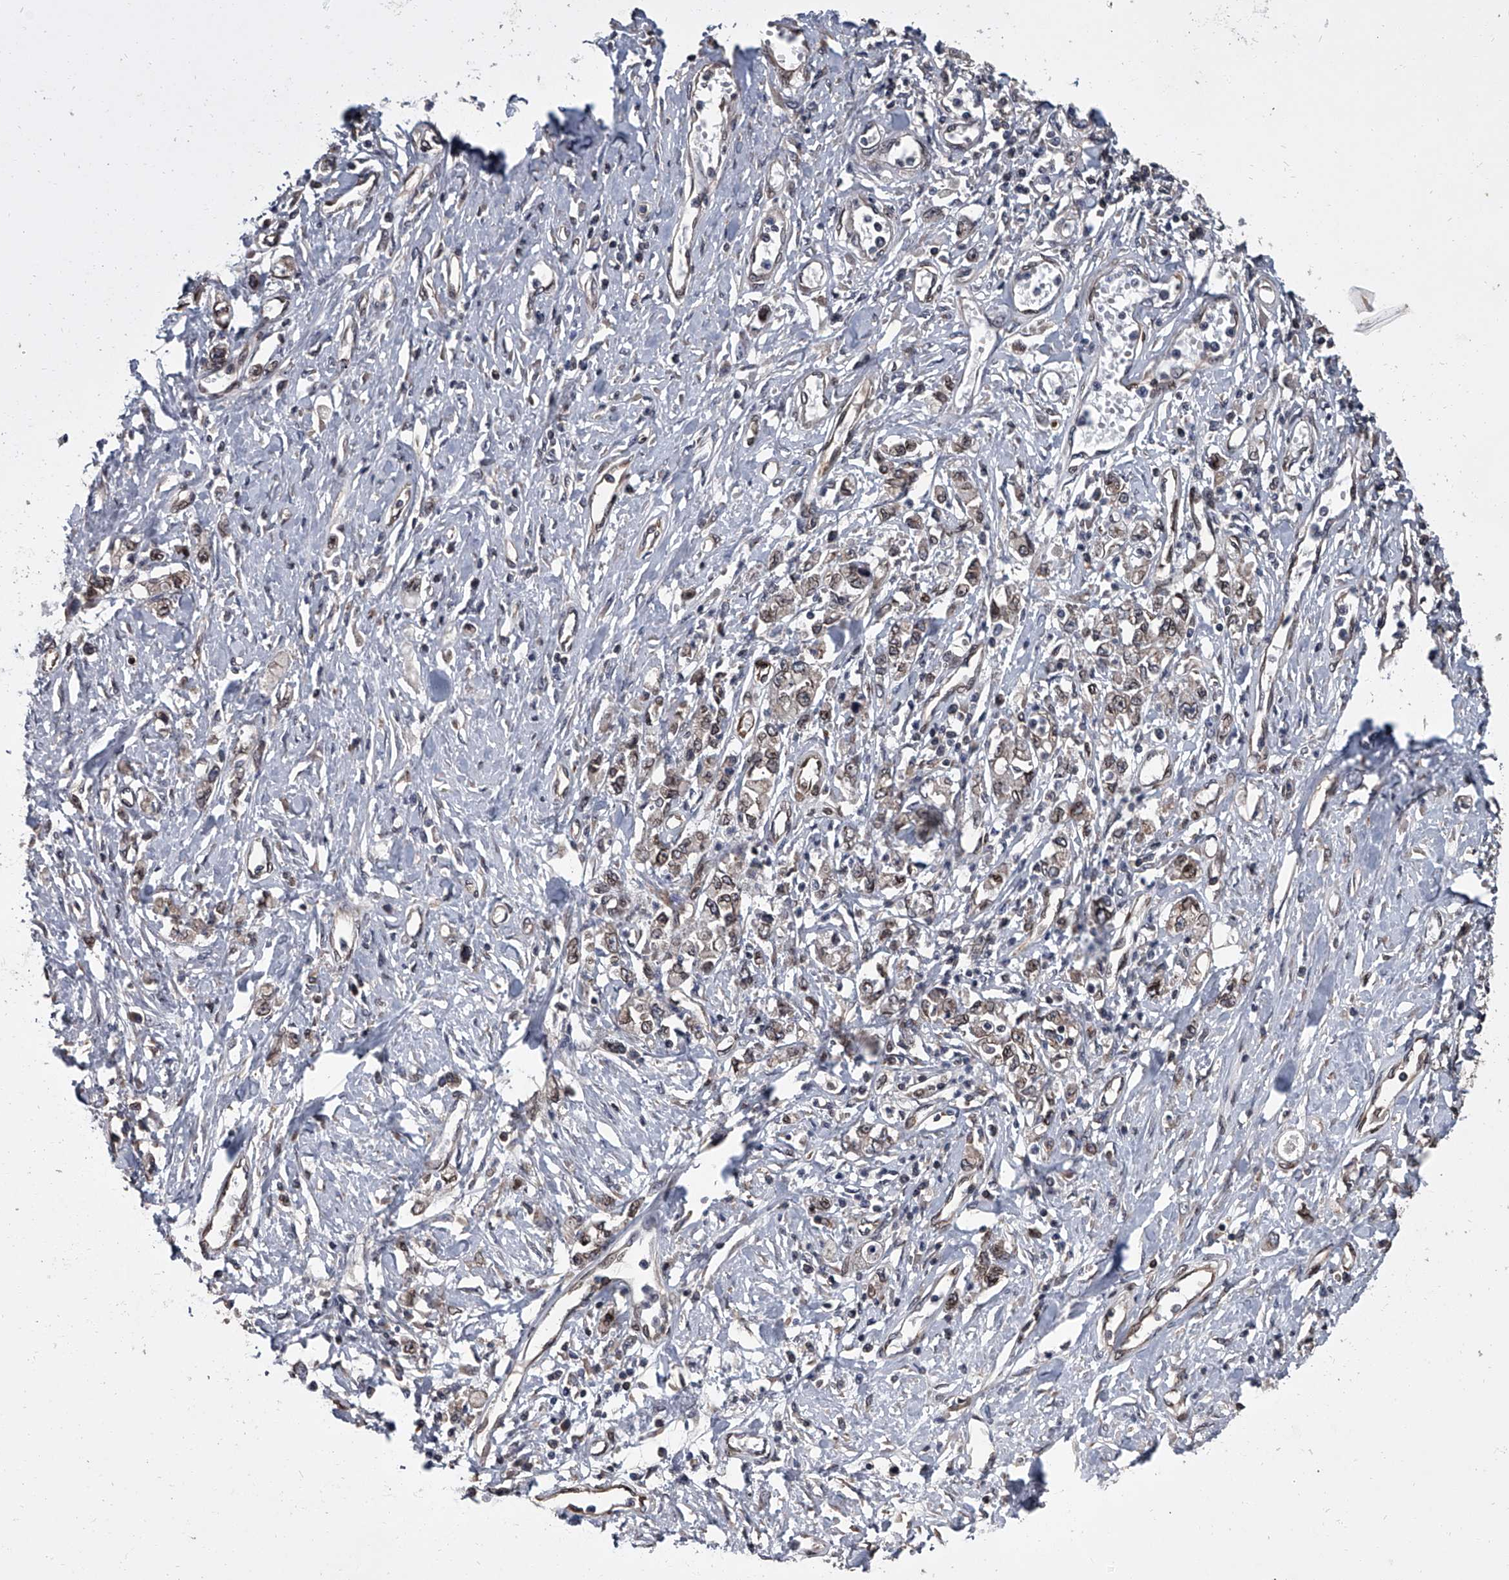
{"staining": {"intensity": "moderate", "quantity": "<25%", "location": "cytoplasmic/membranous,nuclear"}, "tissue": "stomach cancer", "cell_type": "Tumor cells", "image_type": "cancer", "snomed": [{"axis": "morphology", "description": "Adenocarcinoma, NOS"}, {"axis": "topography", "description": "Stomach"}], "caption": "Stomach cancer (adenocarcinoma) stained with immunohistochemistry exhibits moderate cytoplasmic/membranous and nuclear positivity in about <25% of tumor cells. (Brightfield microscopy of DAB IHC at high magnification).", "gene": "LRRC8C", "patient": {"sex": "female", "age": 76}}